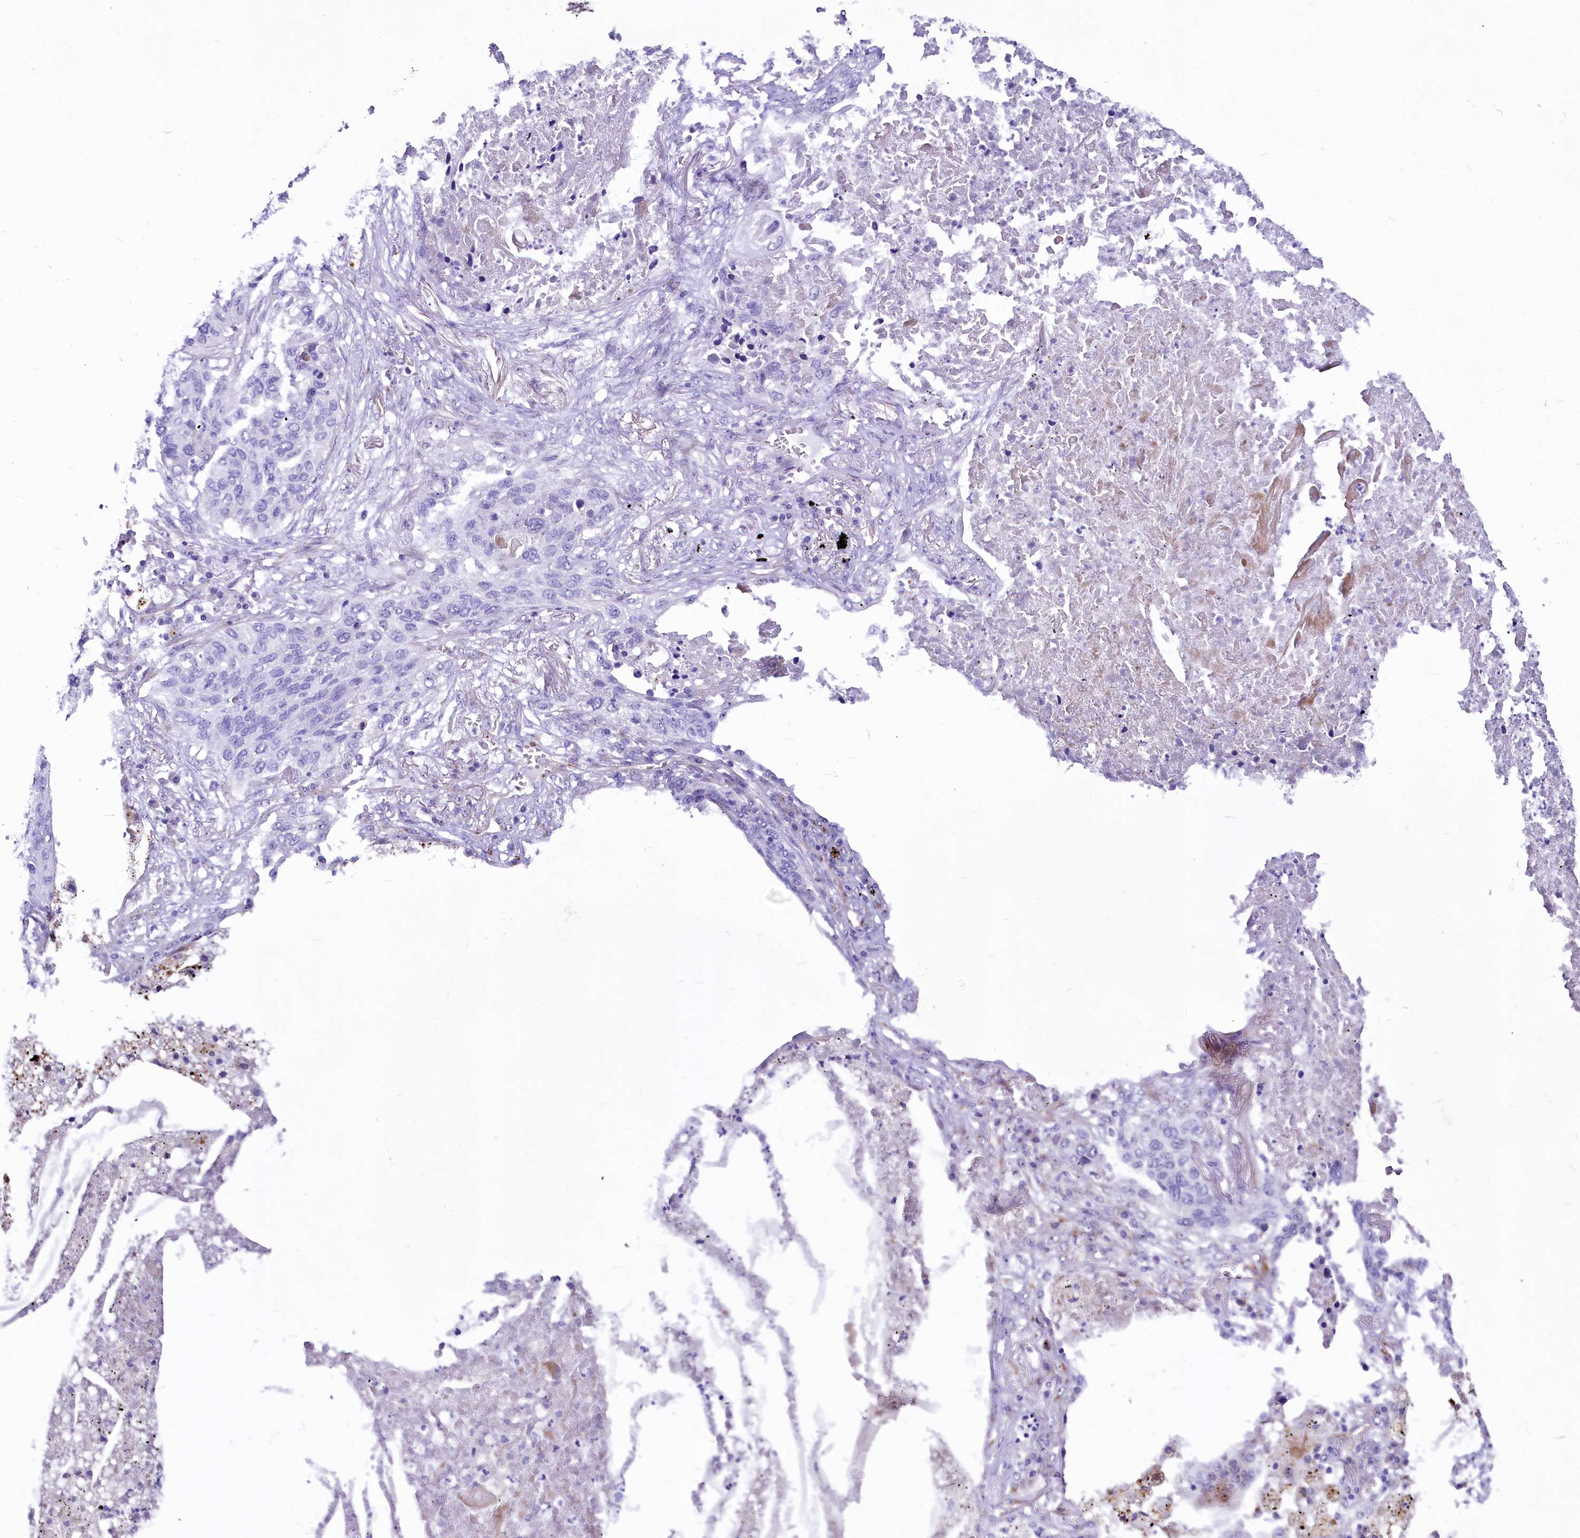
{"staining": {"intensity": "negative", "quantity": "none", "location": "none"}, "tissue": "lung cancer", "cell_type": "Tumor cells", "image_type": "cancer", "snomed": [{"axis": "morphology", "description": "Squamous cell carcinoma, NOS"}, {"axis": "topography", "description": "Lung"}], "caption": "An immunohistochemistry (IHC) micrograph of squamous cell carcinoma (lung) is shown. There is no staining in tumor cells of squamous cell carcinoma (lung).", "gene": "SH3TC2", "patient": {"sex": "female", "age": 63}}